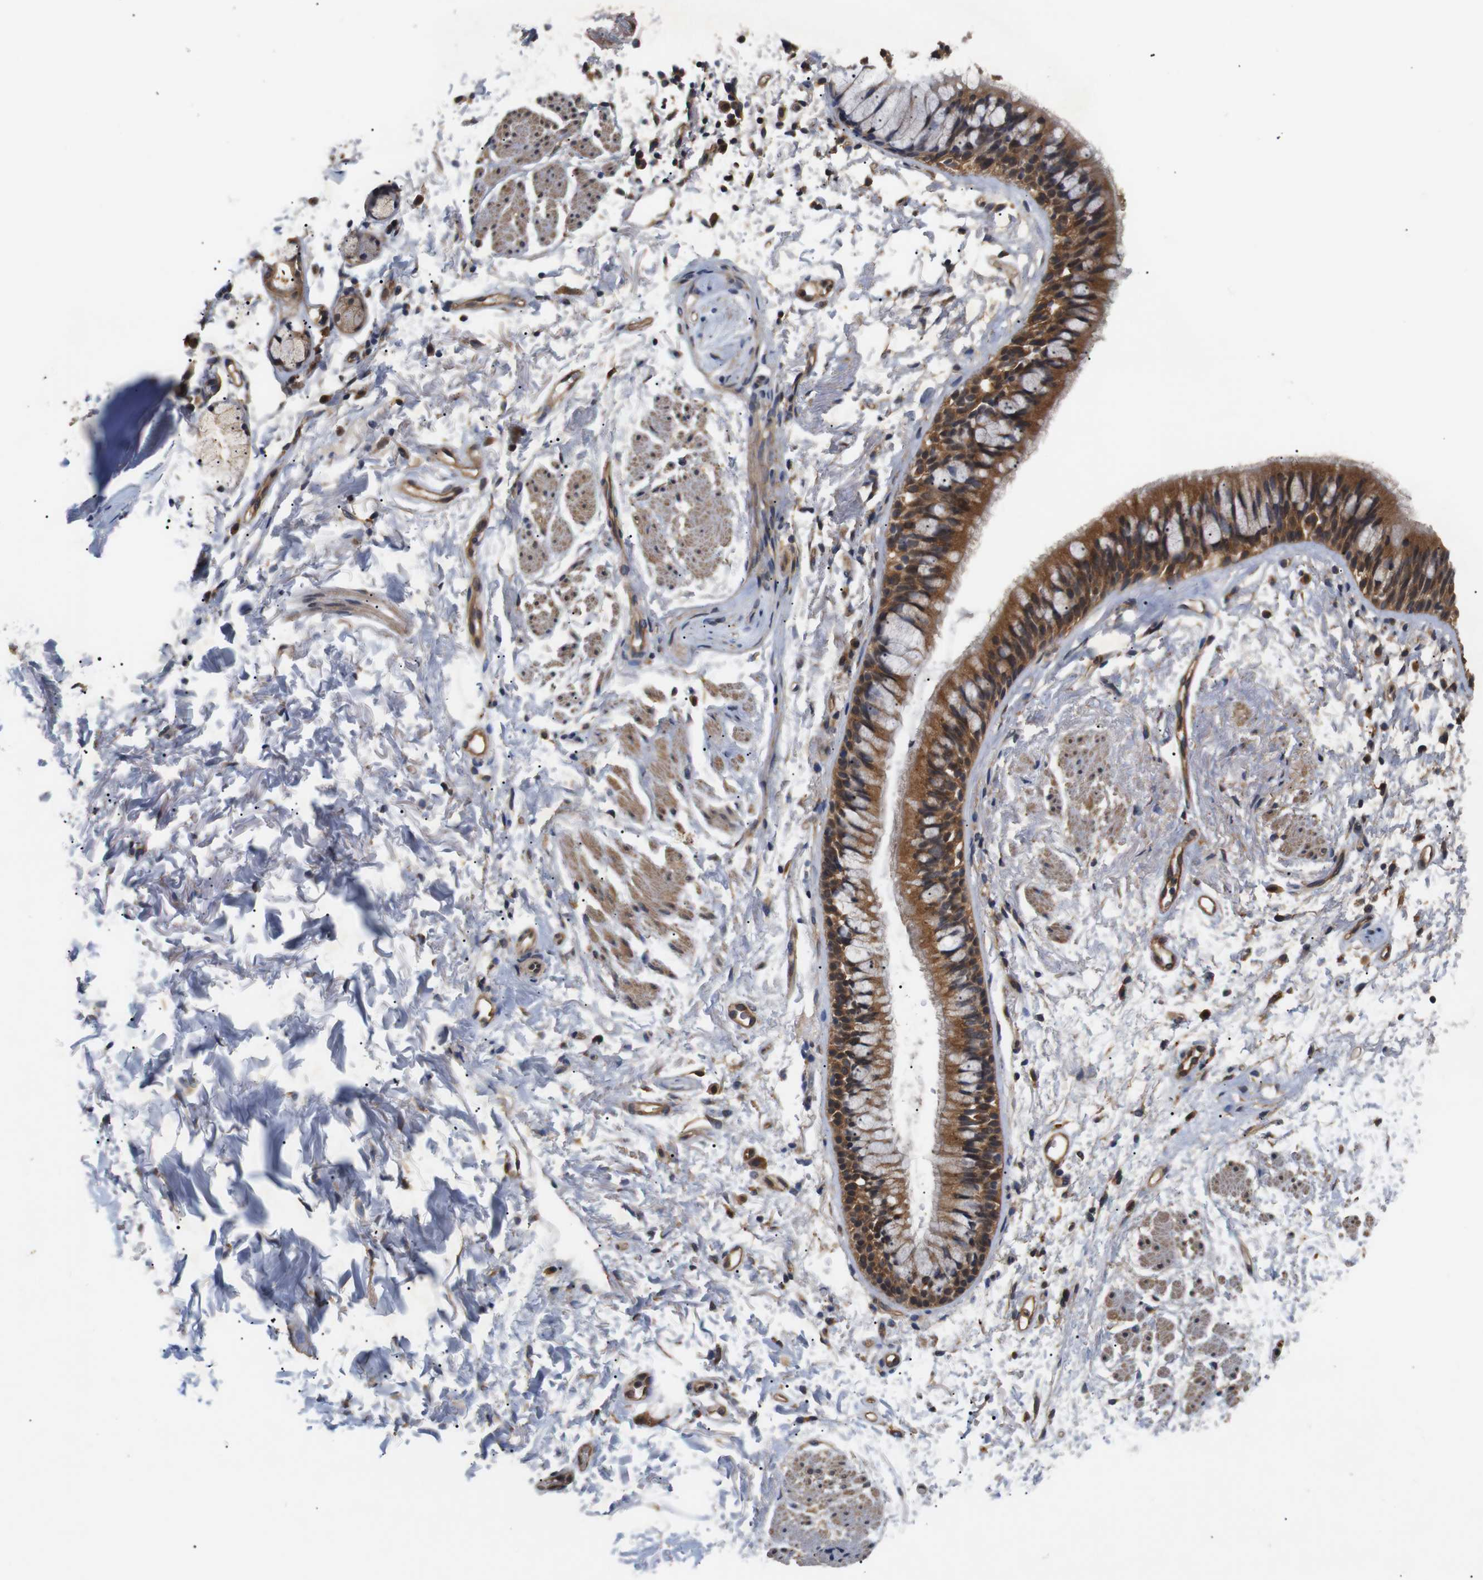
{"staining": {"intensity": "weak", "quantity": ">75%", "location": "cytoplasmic/membranous"}, "tissue": "adipose tissue", "cell_type": "Adipocytes", "image_type": "normal", "snomed": [{"axis": "morphology", "description": "Normal tissue, NOS"}, {"axis": "topography", "description": "Cartilage tissue"}, {"axis": "topography", "description": "Bronchus"}], "caption": "A low amount of weak cytoplasmic/membranous expression is present in approximately >75% of adipocytes in benign adipose tissue. (DAB IHC, brown staining for protein, blue staining for nuclei).", "gene": "DDR1", "patient": {"sex": "female", "age": 73}}